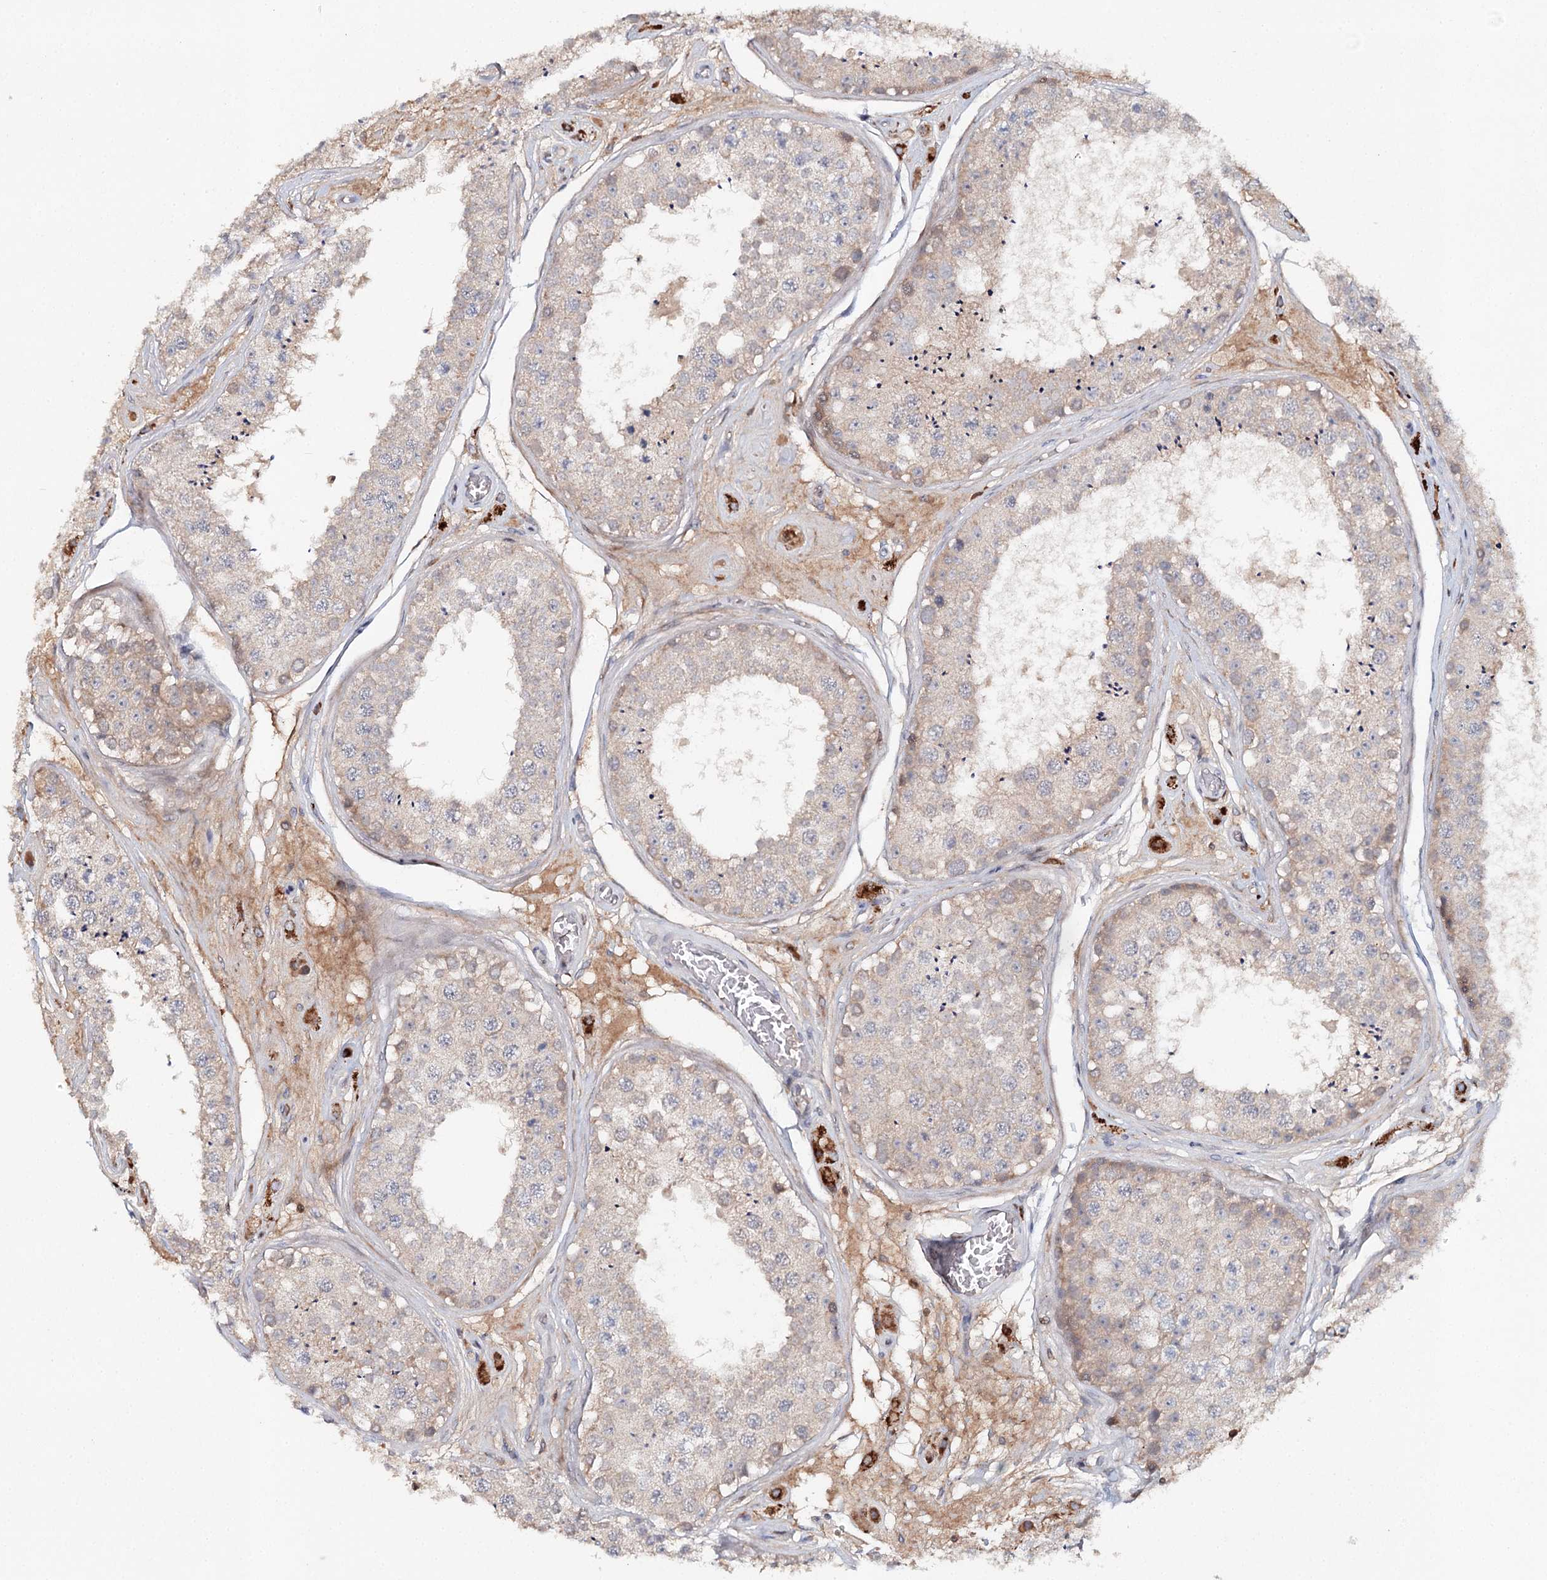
{"staining": {"intensity": "weak", "quantity": "<25%", "location": "cytoplasmic/membranous"}, "tissue": "testis", "cell_type": "Cells in seminiferous ducts", "image_type": "normal", "snomed": [{"axis": "morphology", "description": "Normal tissue, NOS"}, {"axis": "topography", "description": "Testis"}], "caption": "Micrograph shows no significant protein staining in cells in seminiferous ducts of normal testis. The staining is performed using DAB (3,3'-diaminobenzidine) brown chromogen with nuclei counter-stained in using hematoxylin.", "gene": "SLC41A2", "patient": {"sex": "male", "age": 25}}